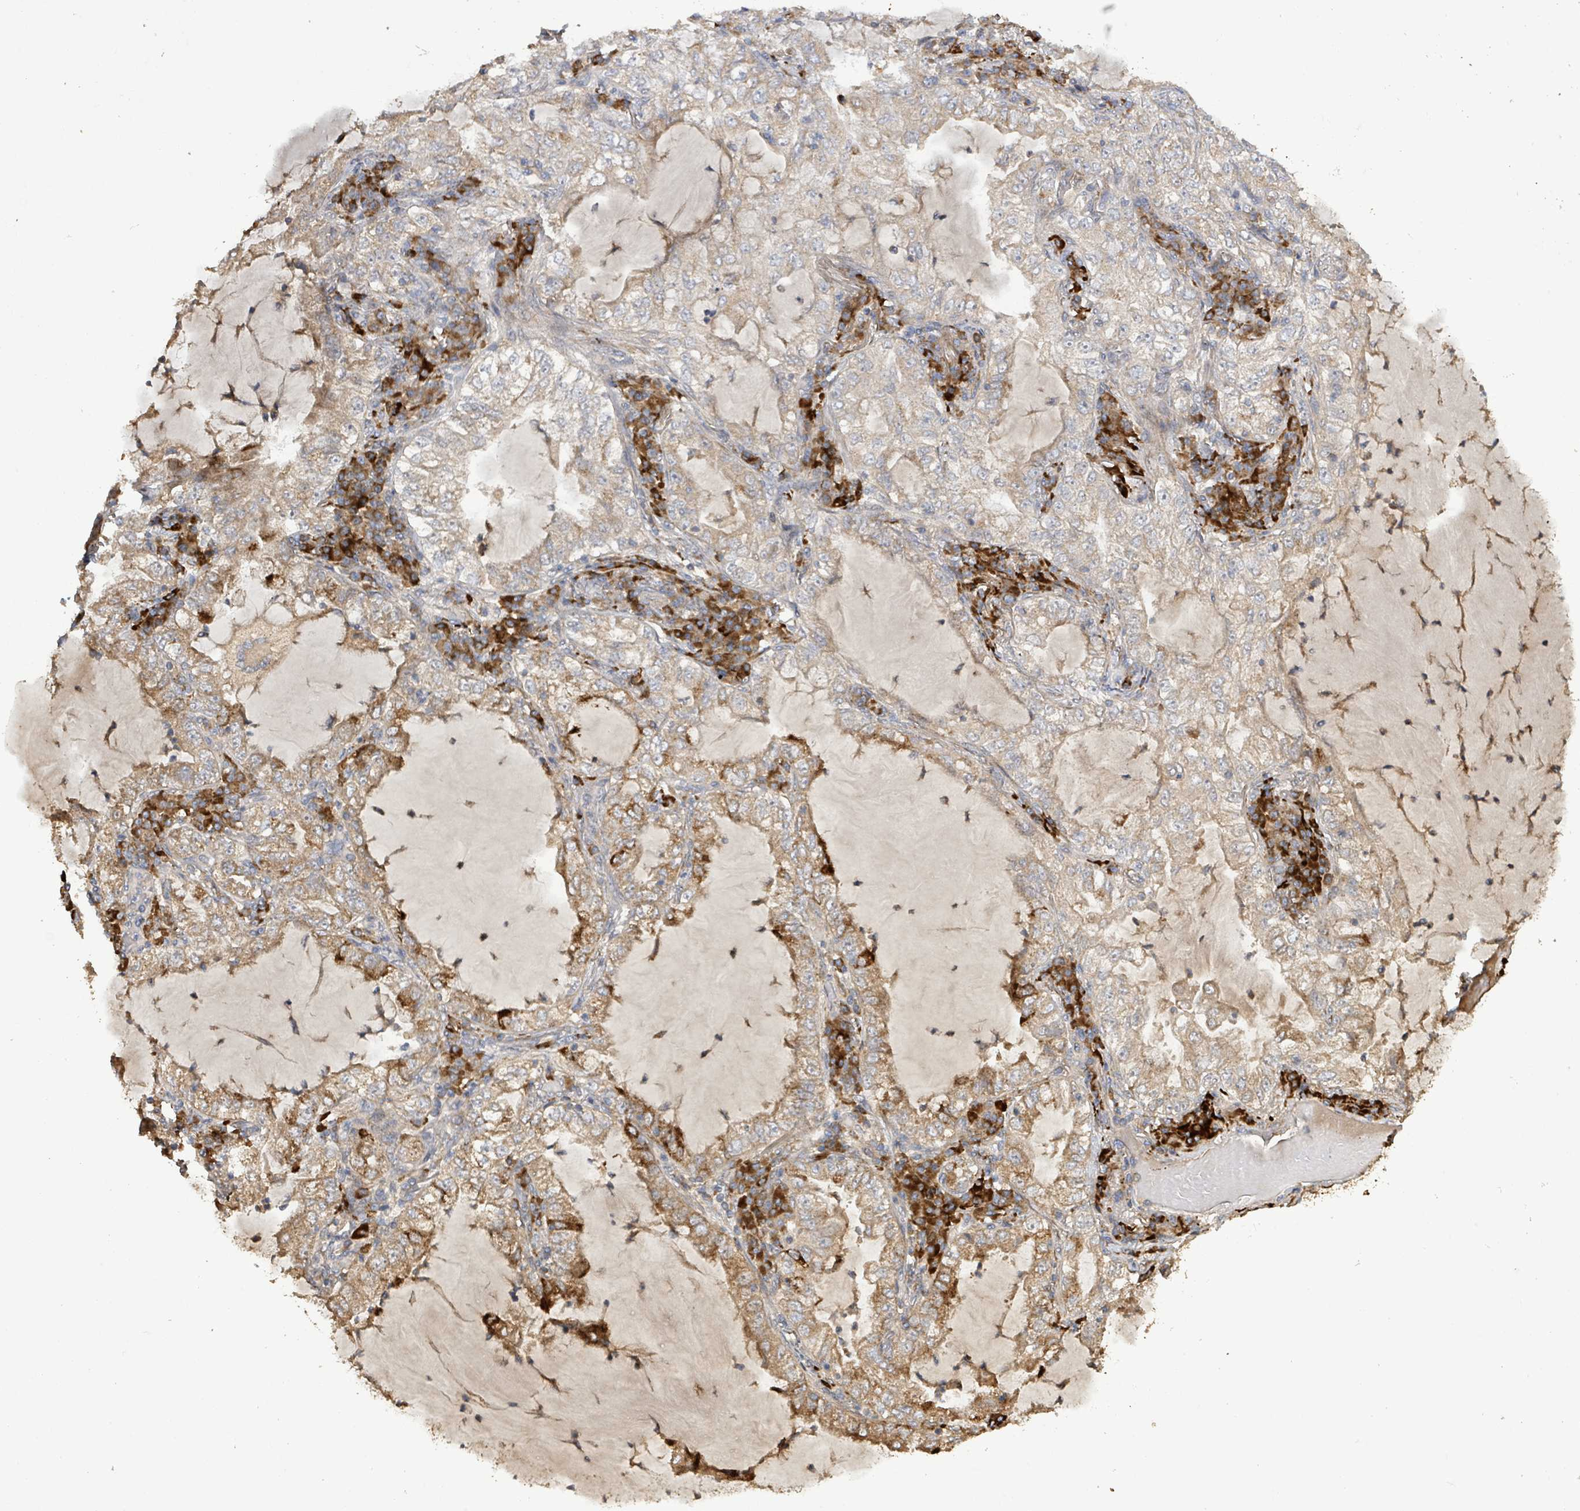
{"staining": {"intensity": "moderate", "quantity": ">75%", "location": "cytoplasmic/membranous"}, "tissue": "lung cancer", "cell_type": "Tumor cells", "image_type": "cancer", "snomed": [{"axis": "morphology", "description": "Adenocarcinoma, NOS"}, {"axis": "topography", "description": "Lung"}], "caption": "Lung cancer stained for a protein demonstrates moderate cytoplasmic/membranous positivity in tumor cells.", "gene": "STARD4", "patient": {"sex": "female", "age": 73}}